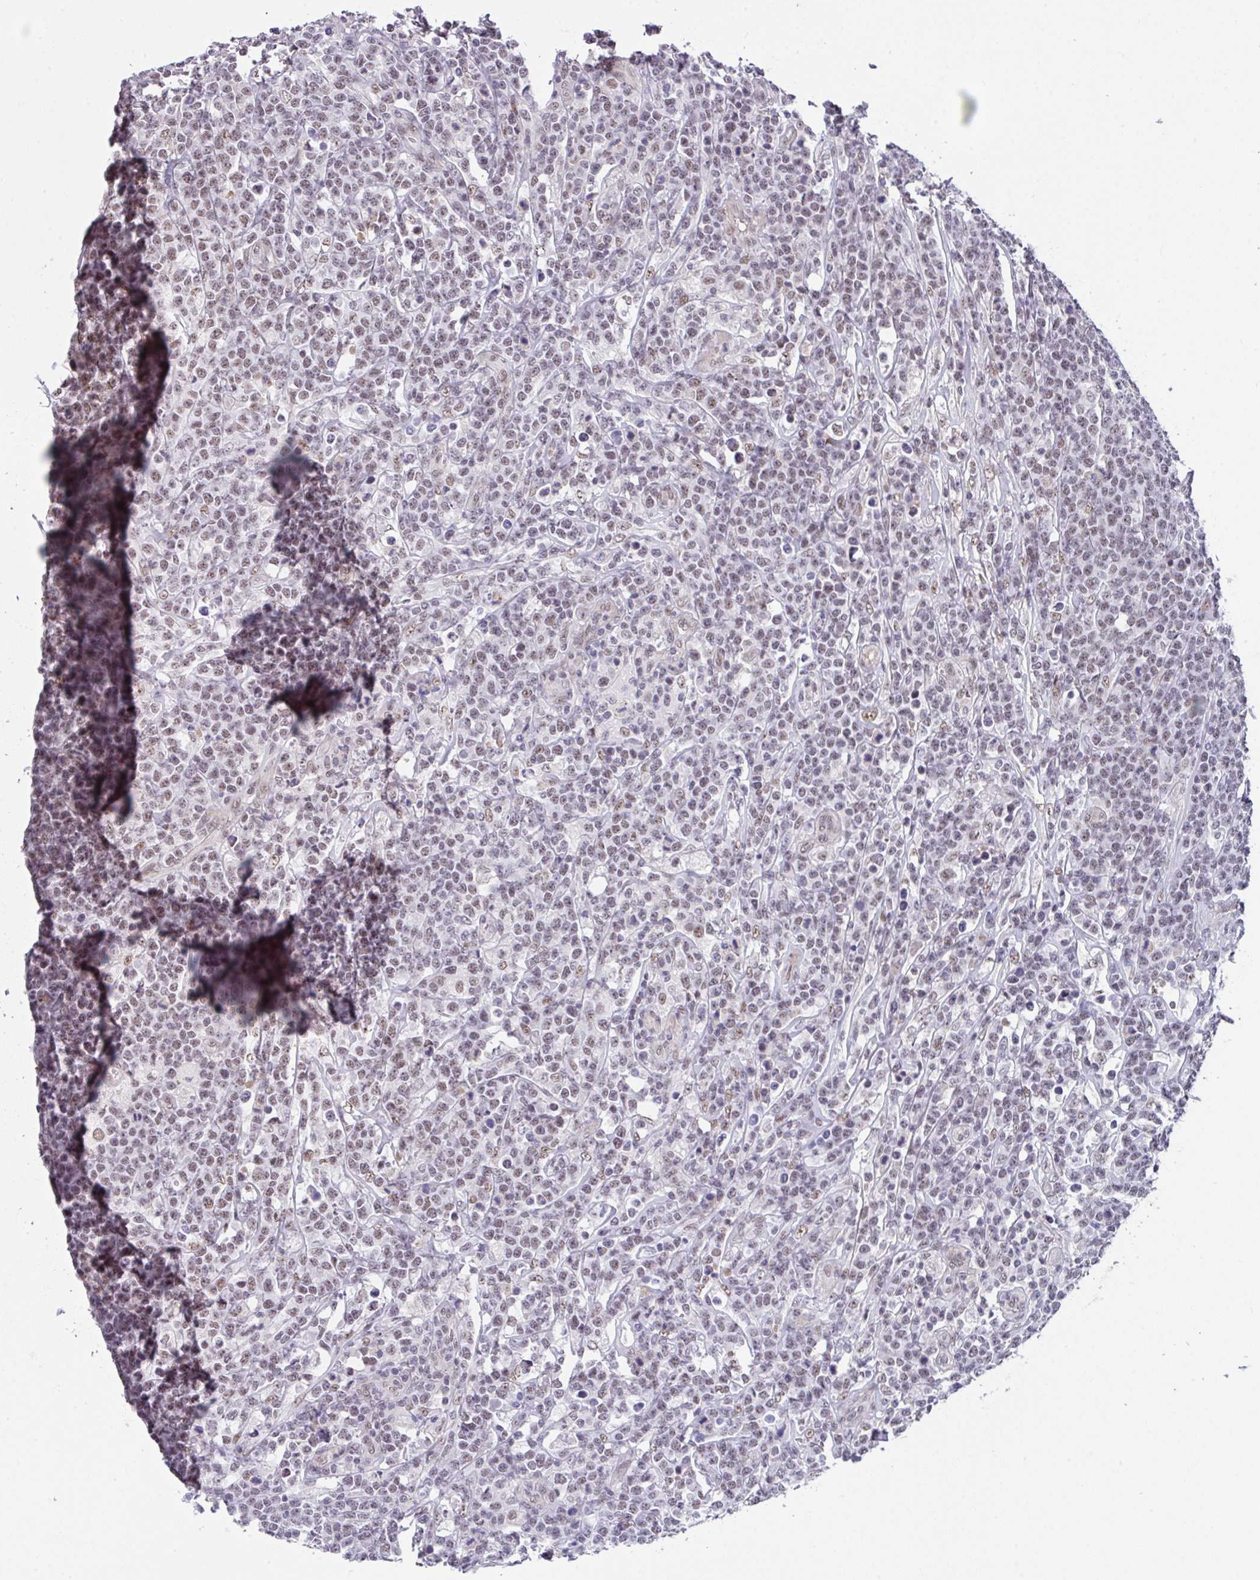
{"staining": {"intensity": "weak", "quantity": ">75%", "location": "nuclear"}, "tissue": "lymphoma", "cell_type": "Tumor cells", "image_type": "cancer", "snomed": [{"axis": "morphology", "description": "Malignant lymphoma, non-Hodgkin's type, High grade"}, {"axis": "topography", "description": "Small intestine"}], "caption": "This is a histology image of immunohistochemistry staining of lymphoma, which shows weak staining in the nuclear of tumor cells.", "gene": "RBBP6", "patient": {"sex": "male", "age": 8}}